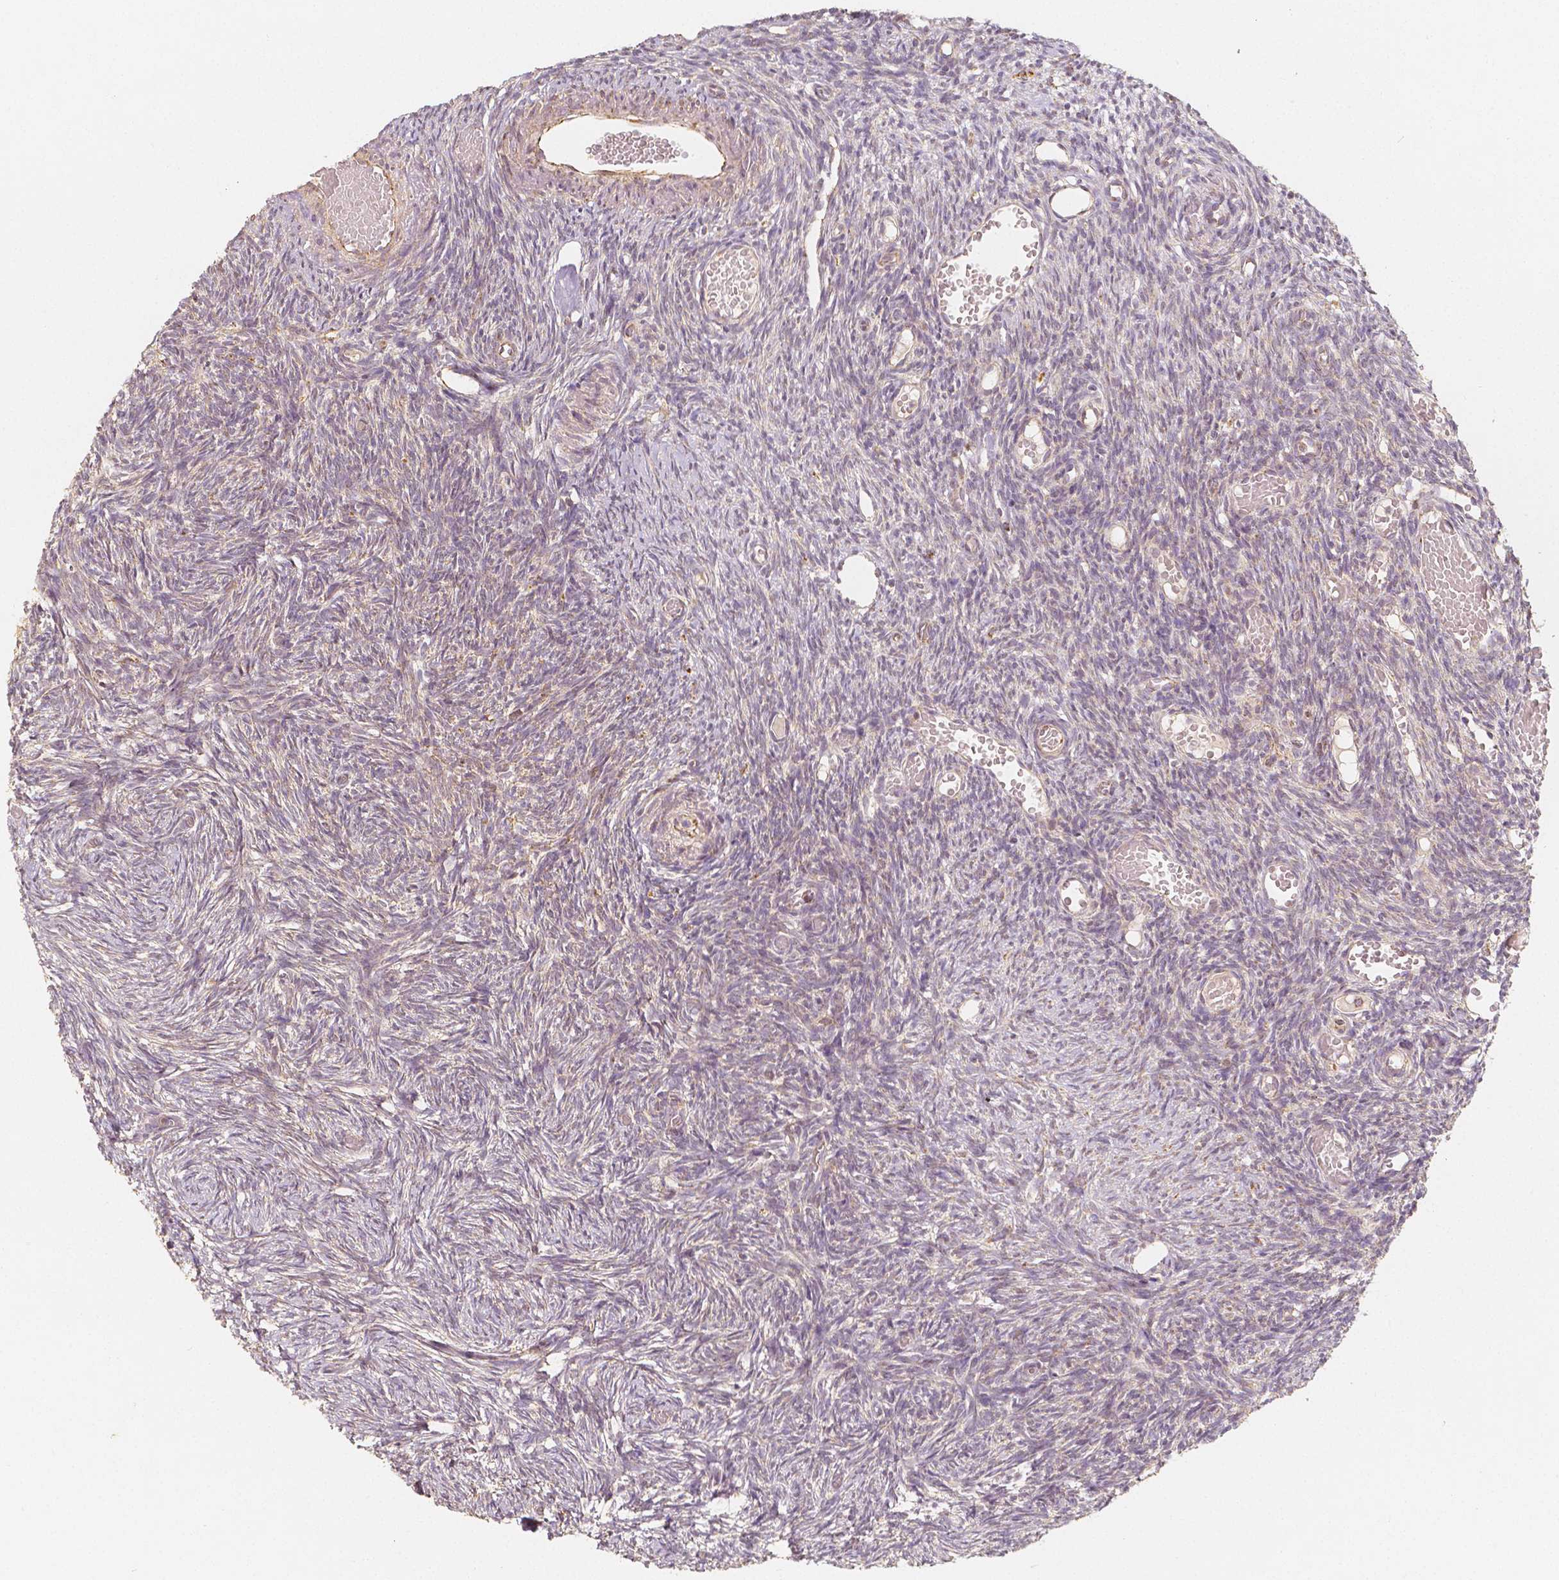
{"staining": {"intensity": "negative", "quantity": "none", "location": "none"}, "tissue": "ovary", "cell_type": "Follicle cells", "image_type": "normal", "snomed": [{"axis": "morphology", "description": "Normal tissue, NOS"}, {"axis": "topography", "description": "Ovary"}], "caption": "A high-resolution micrograph shows immunohistochemistry staining of benign ovary, which demonstrates no significant staining in follicle cells.", "gene": "PGAM5", "patient": {"sex": "female", "age": 39}}